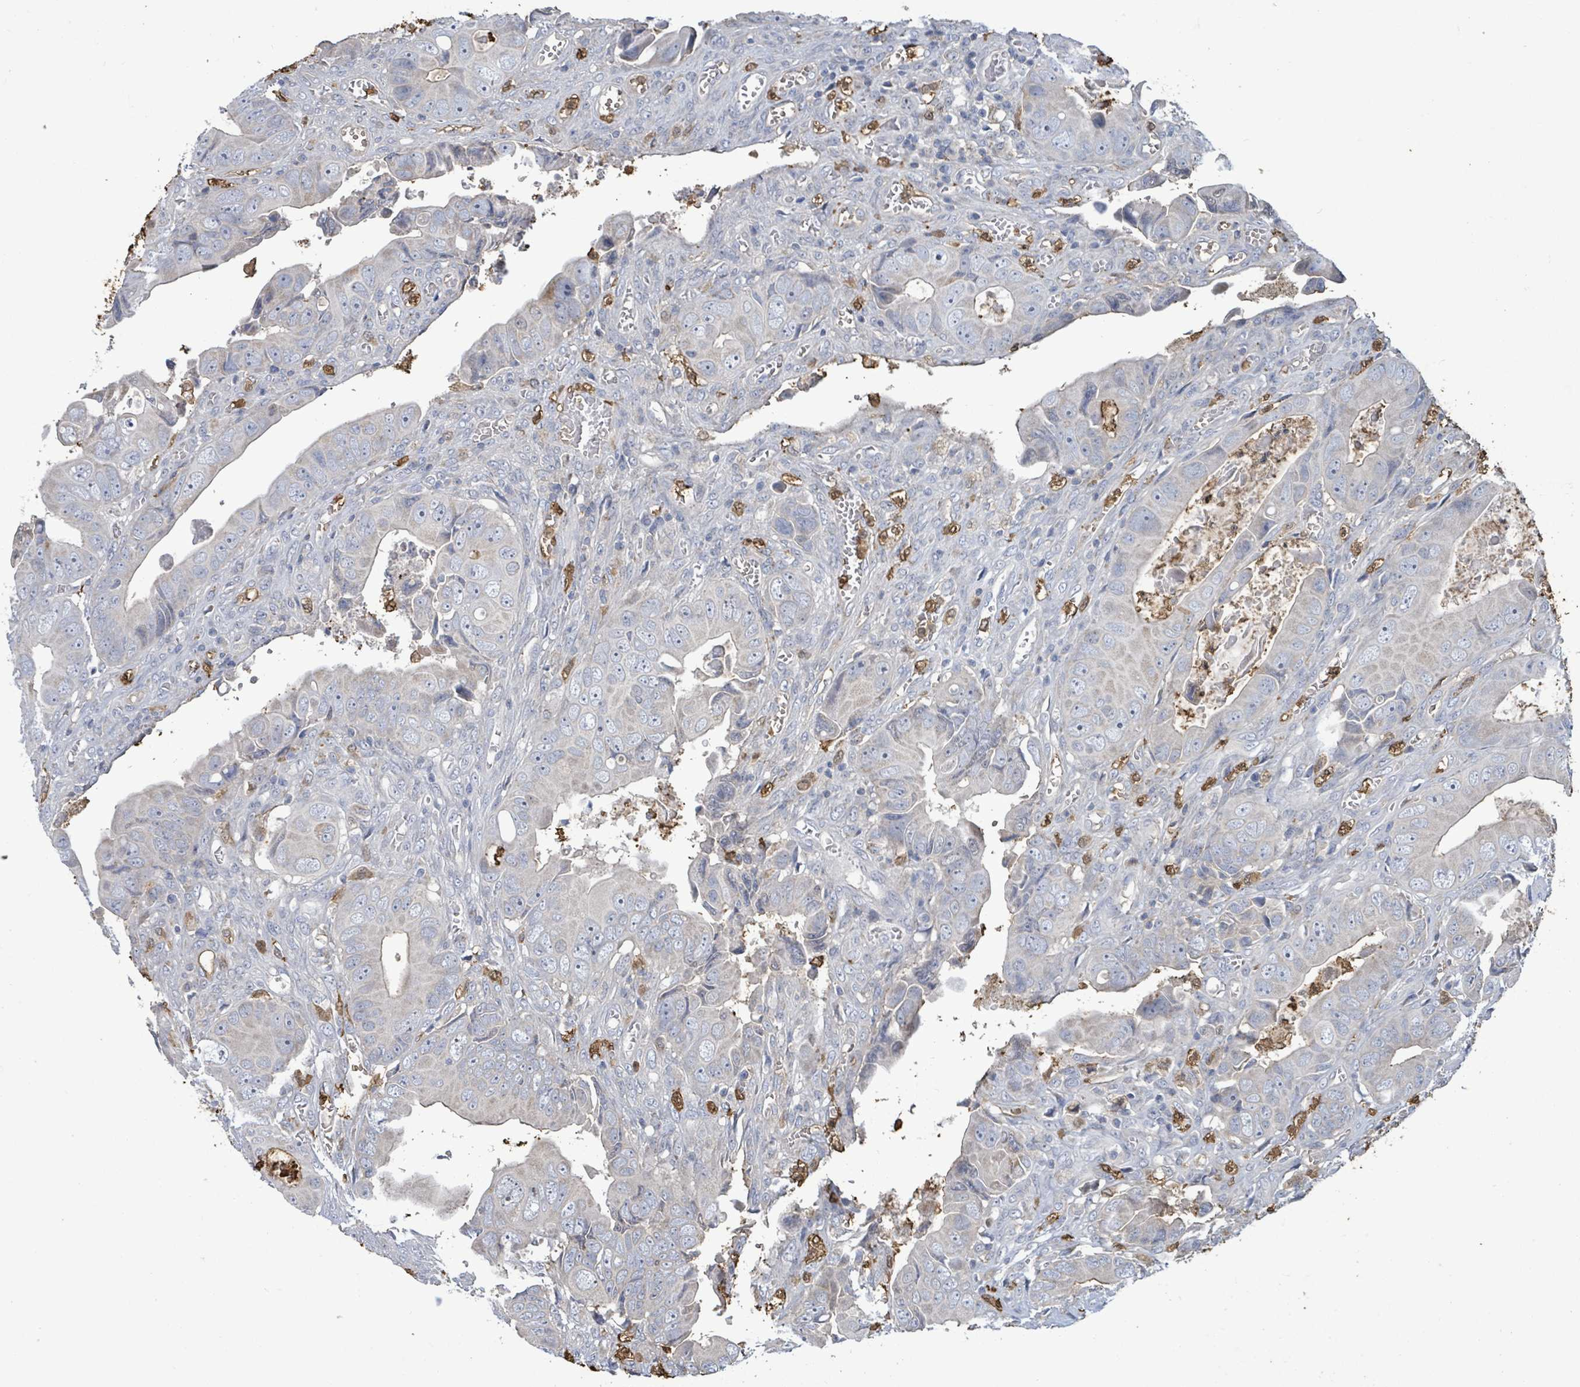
{"staining": {"intensity": "negative", "quantity": "none", "location": "none"}, "tissue": "colorectal cancer", "cell_type": "Tumor cells", "image_type": "cancer", "snomed": [{"axis": "morphology", "description": "Adenocarcinoma, NOS"}, {"axis": "topography", "description": "Rectum"}], "caption": "An immunohistochemistry micrograph of colorectal adenocarcinoma is shown. There is no staining in tumor cells of colorectal adenocarcinoma. (IHC, brightfield microscopy, high magnification).", "gene": "FAM210A", "patient": {"sex": "female", "age": 78}}